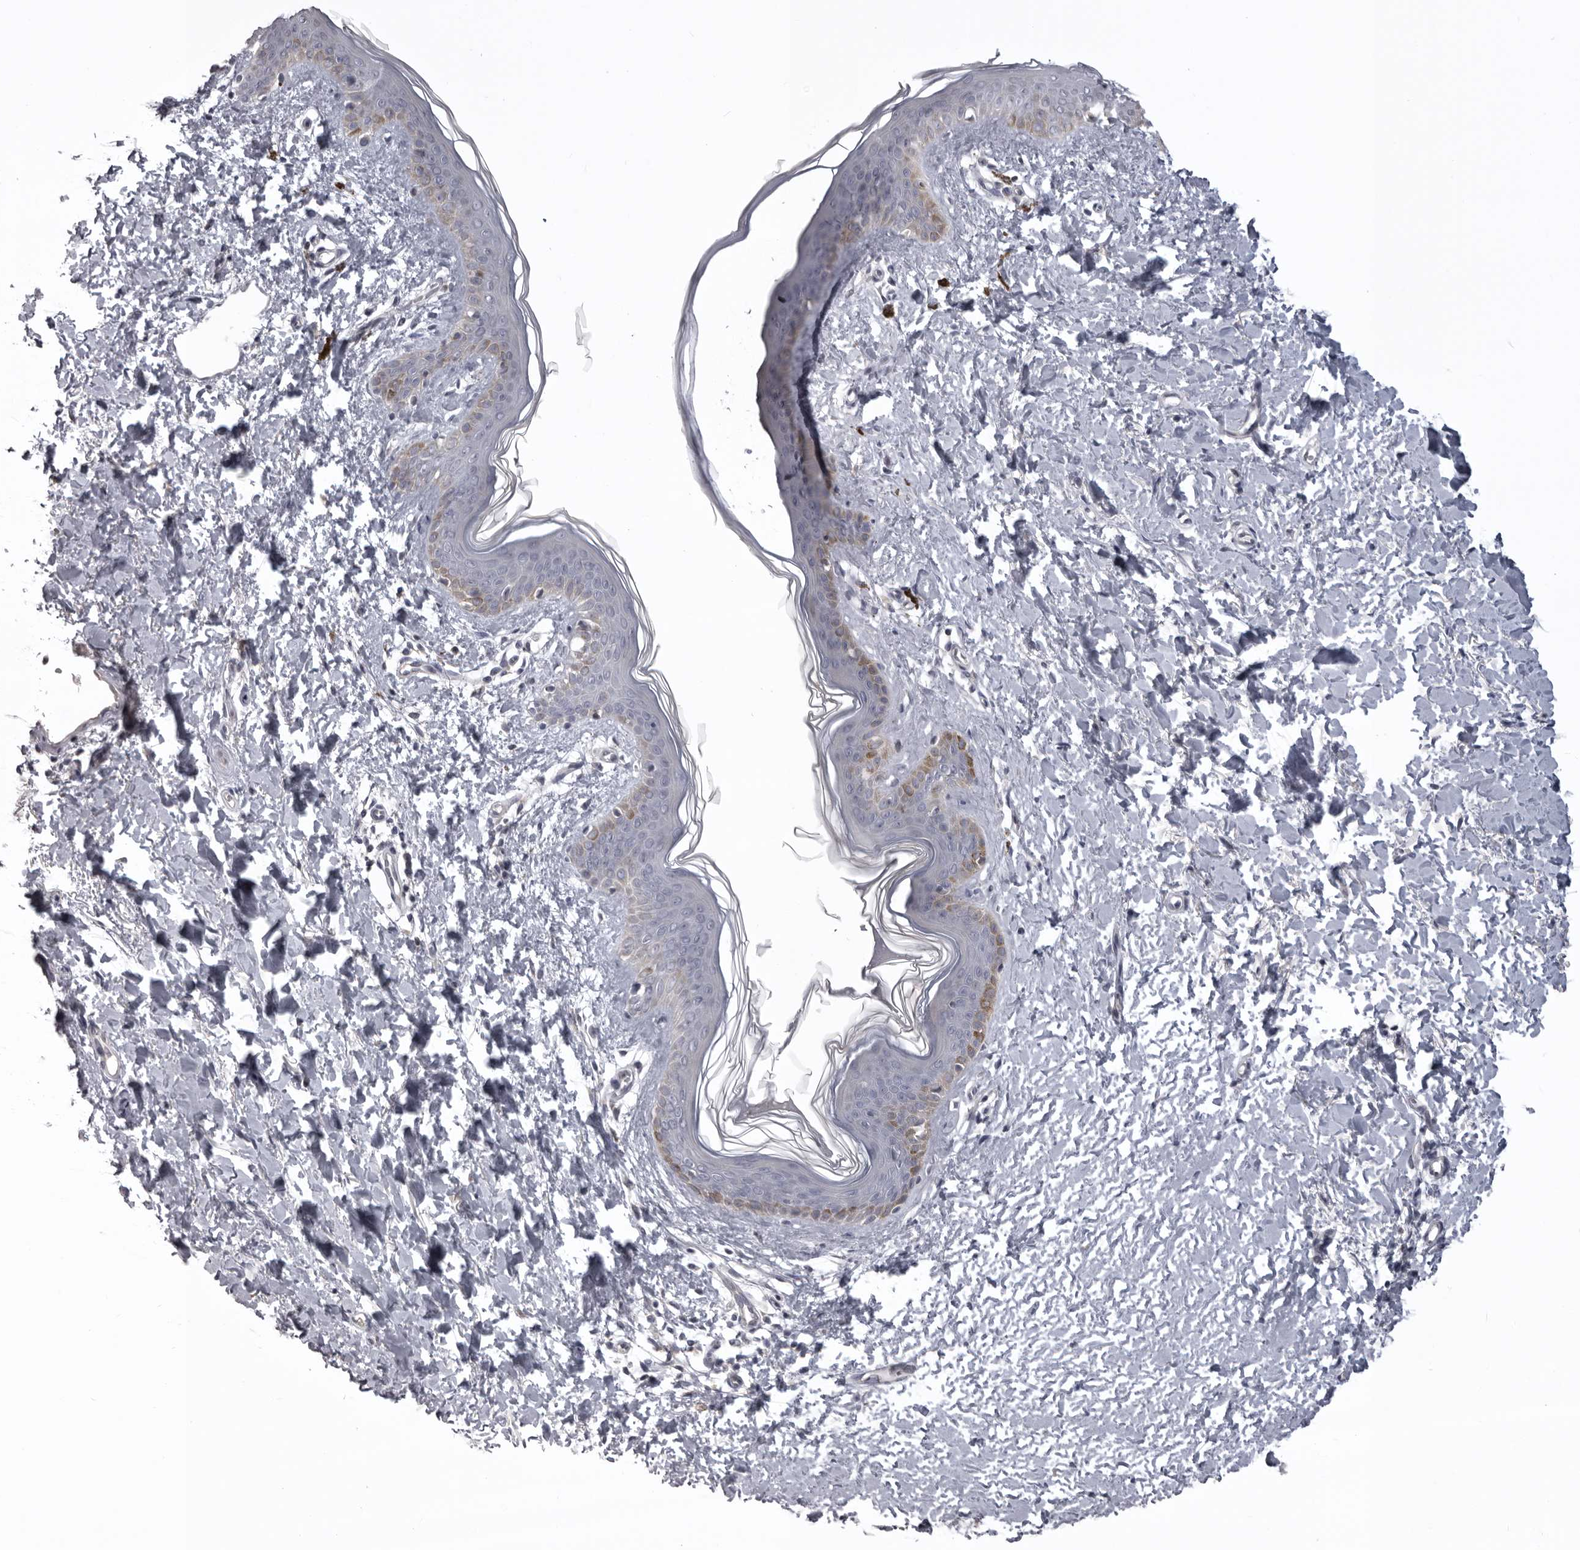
{"staining": {"intensity": "negative", "quantity": "none", "location": "none"}, "tissue": "skin", "cell_type": "Fibroblasts", "image_type": "normal", "snomed": [{"axis": "morphology", "description": "Normal tissue, NOS"}, {"axis": "topography", "description": "Skin"}], "caption": "DAB (3,3'-diaminobenzidine) immunohistochemical staining of benign skin shows no significant expression in fibroblasts. (DAB (3,3'-diaminobenzidine) IHC, high magnification).", "gene": "NCEH1", "patient": {"sex": "female", "age": 46}}